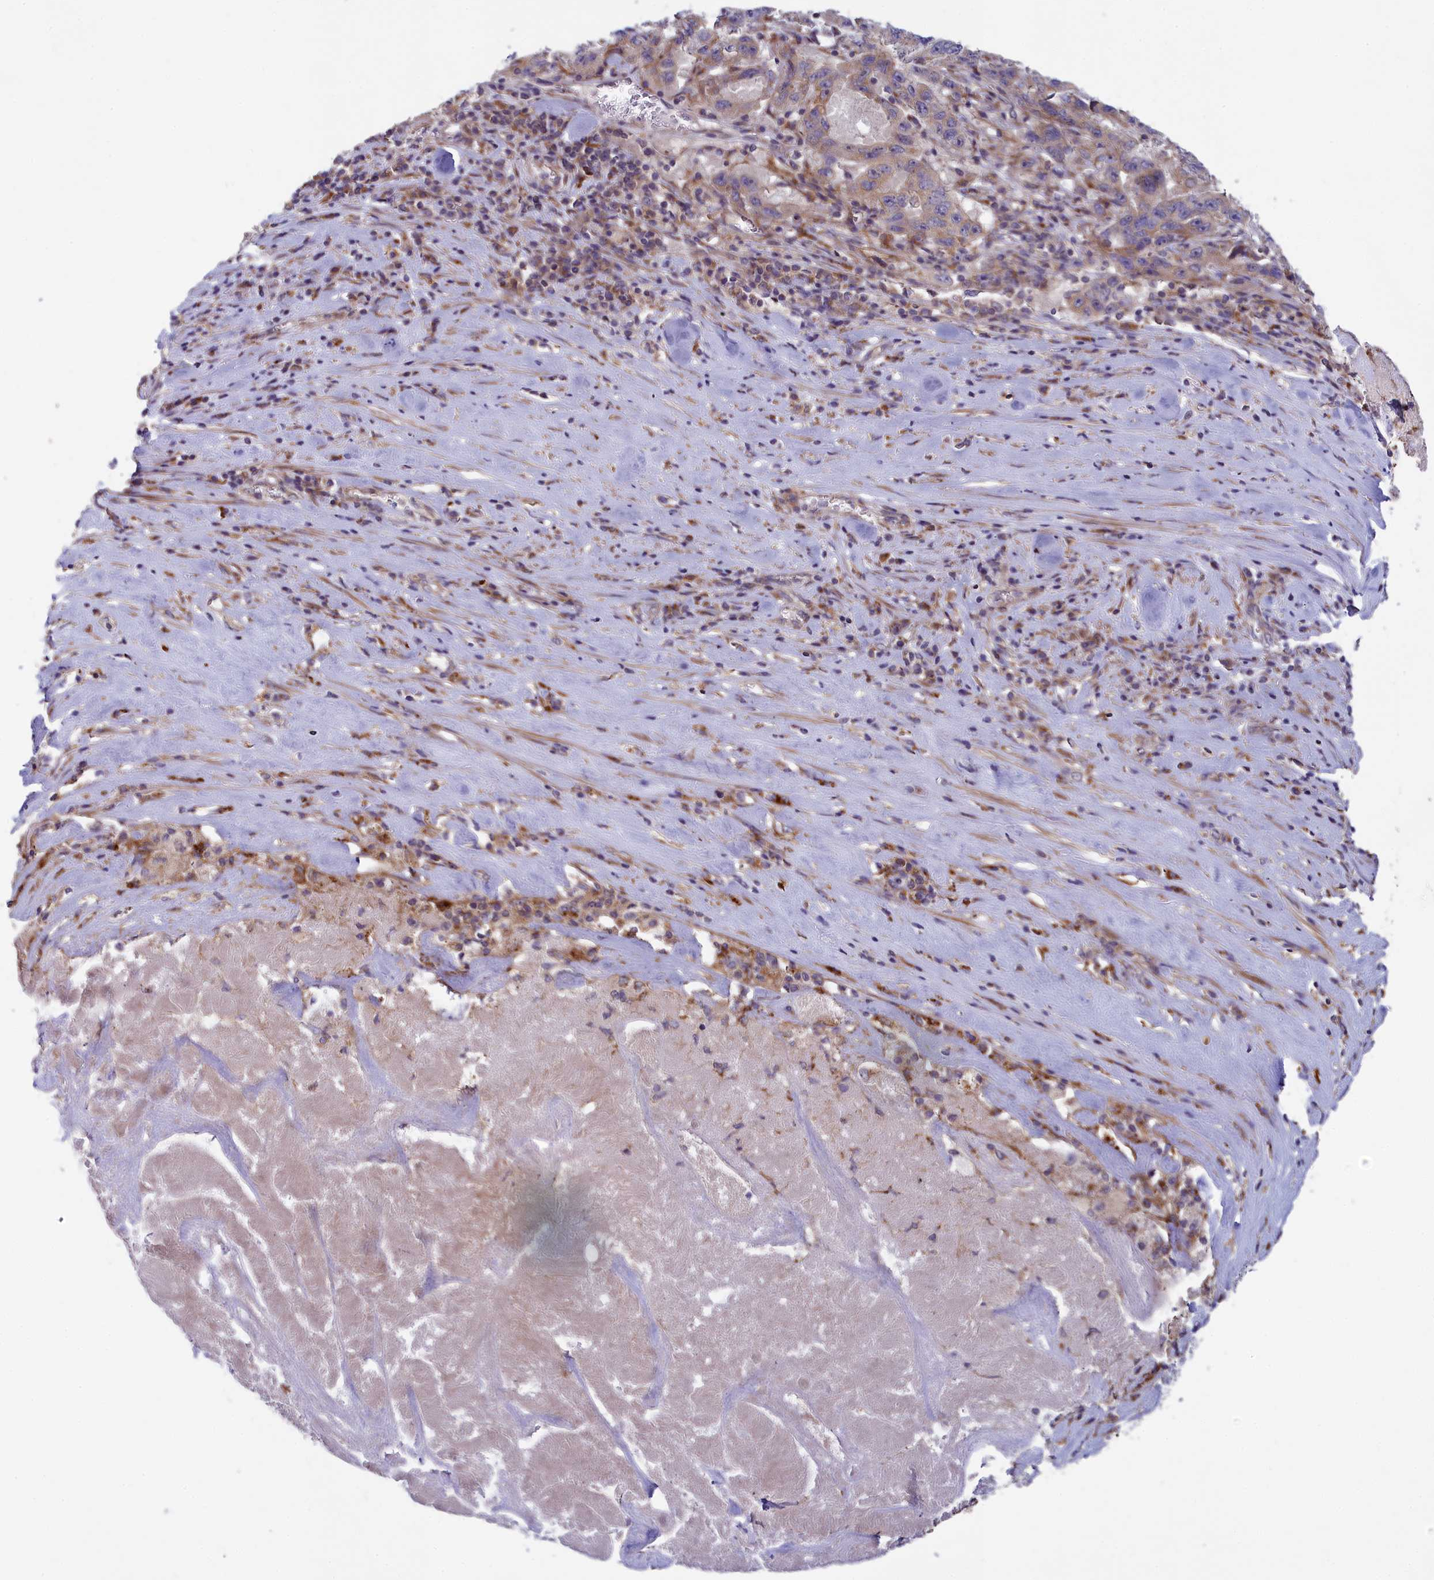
{"staining": {"intensity": "moderate", "quantity": "<25%", "location": "cytoplasmic/membranous"}, "tissue": "pancreatic cancer", "cell_type": "Tumor cells", "image_type": "cancer", "snomed": [{"axis": "morphology", "description": "Adenocarcinoma, NOS"}, {"axis": "topography", "description": "Pancreas"}], "caption": "A low amount of moderate cytoplasmic/membranous positivity is identified in approximately <25% of tumor cells in pancreatic cancer tissue. The protein of interest is shown in brown color, while the nuclei are stained blue.", "gene": "BLTP2", "patient": {"sex": "male", "age": 63}}